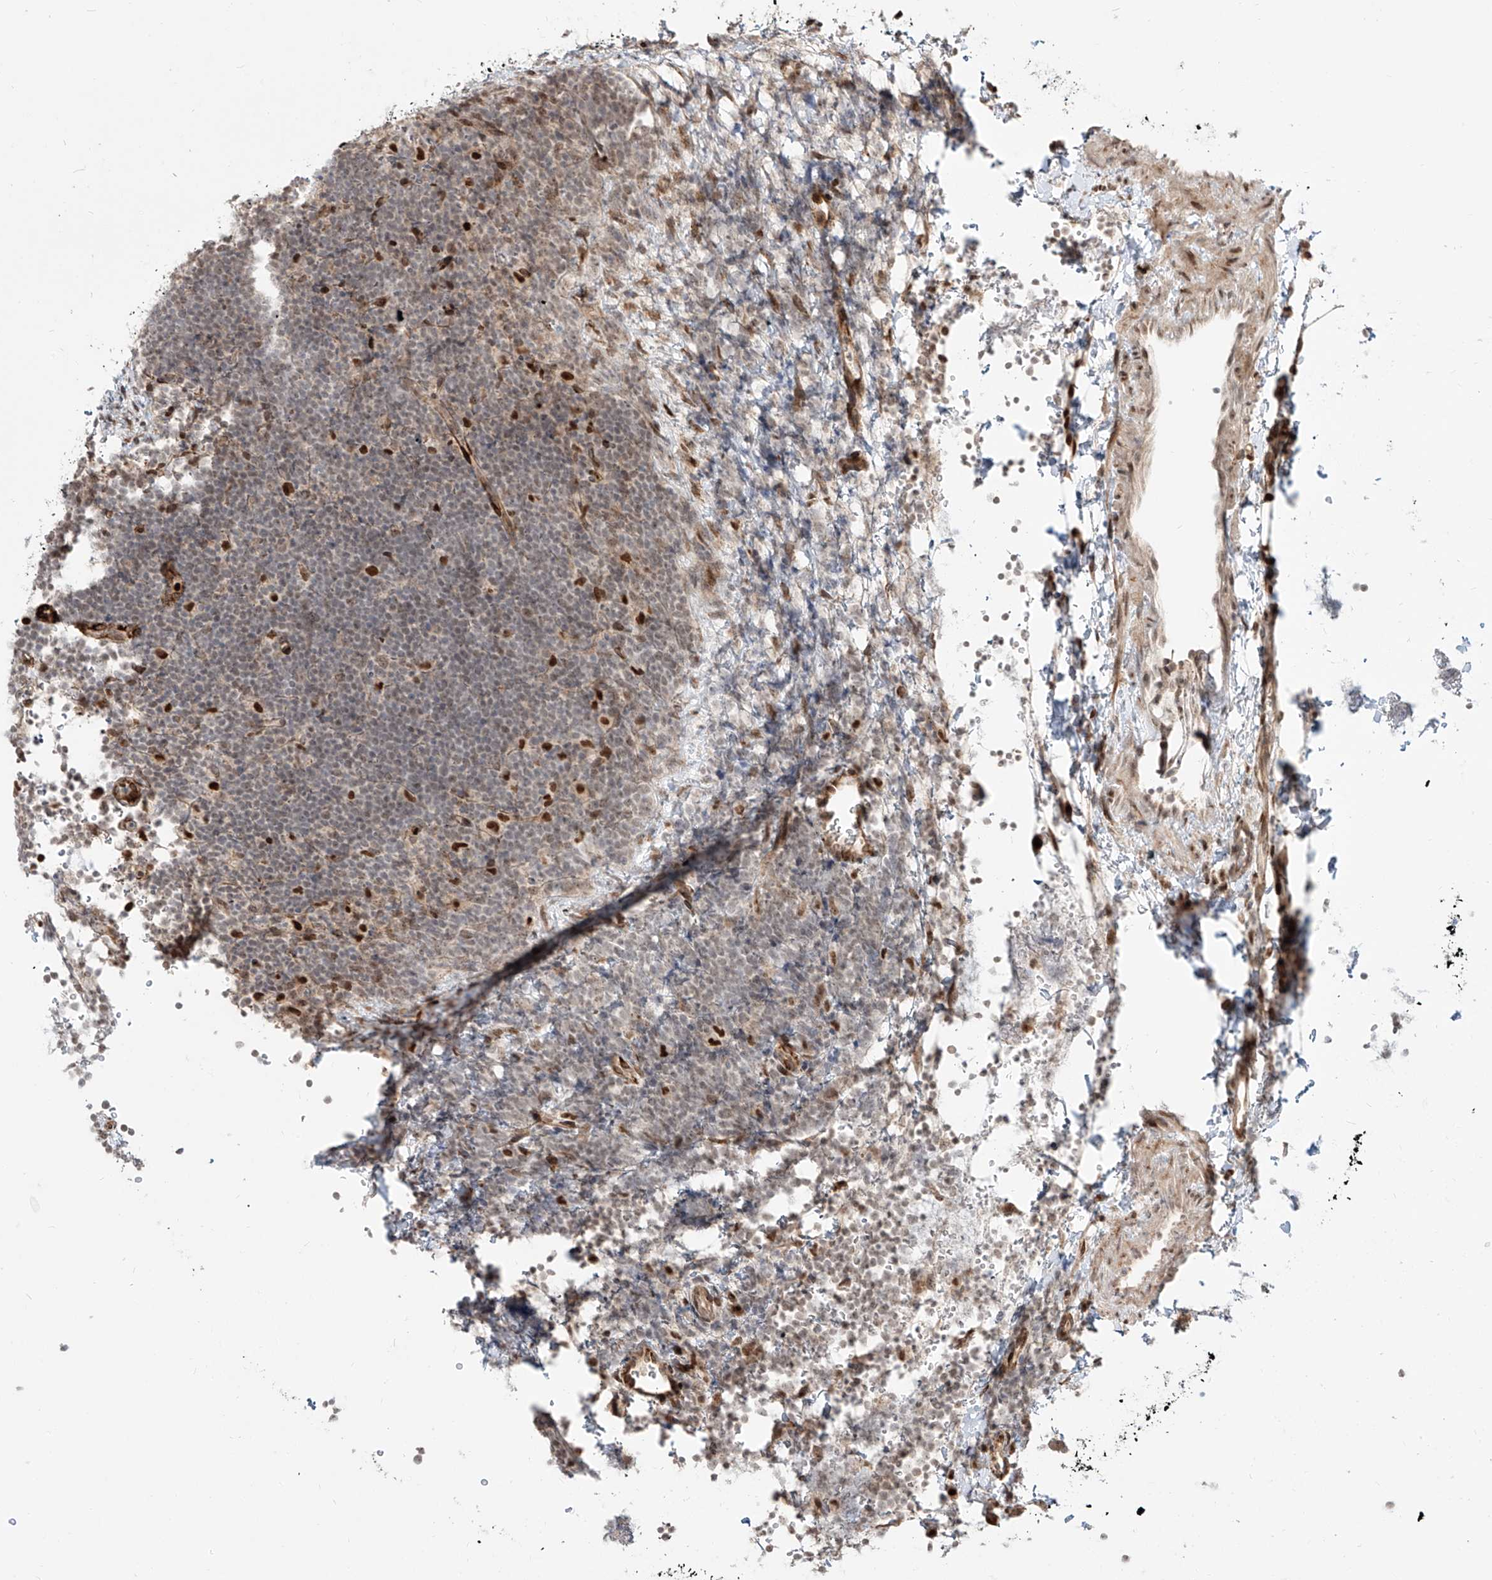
{"staining": {"intensity": "weak", "quantity": "25%-75%", "location": "nuclear"}, "tissue": "lymphoma", "cell_type": "Tumor cells", "image_type": "cancer", "snomed": [{"axis": "morphology", "description": "Malignant lymphoma, non-Hodgkin's type, High grade"}, {"axis": "topography", "description": "Lymph node"}], "caption": "IHC image of neoplastic tissue: lymphoma stained using immunohistochemistry shows low levels of weak protein expression localized specifically in the nuclear of tumor cells, appearing as a nuclear brown color.", "gene": "ZNF710", "patient": {"sex": "male", "age": 13}}